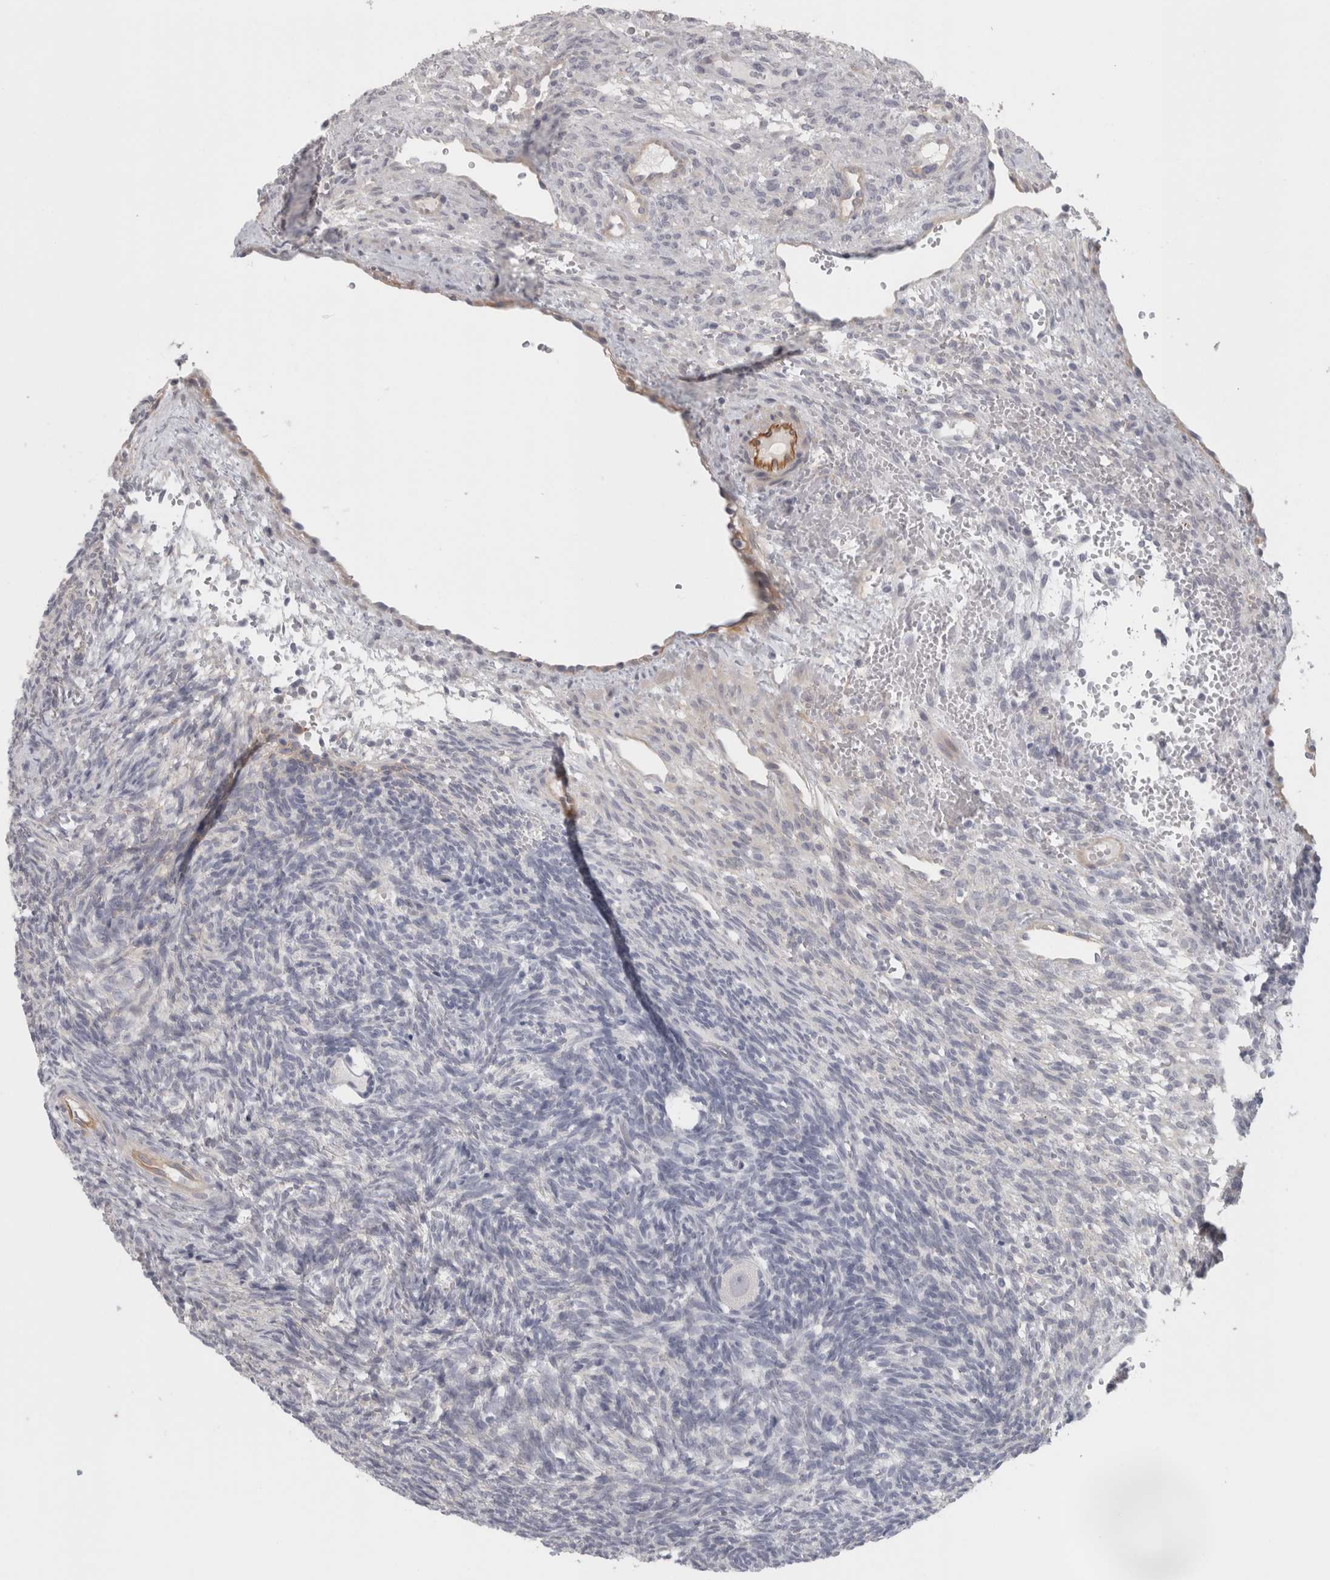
{"staining": {"intensity": "negative", "quantity": "none", "location": "none"}, "tissue": "ovary", "cell_type": "Follicle cells", "image_type": "normal", "snomed": [{"axis": "morphology", "description": "Normal tissue, NOS"}, {"axis": "topography", "description": "Ovary"}], "caption": "Immunohistochemical staining of unremarkable ovary reveals no significant staining in follicle cells.", "gene": "FBLIM1", "patient": {"sex": "female", "age": 34}}